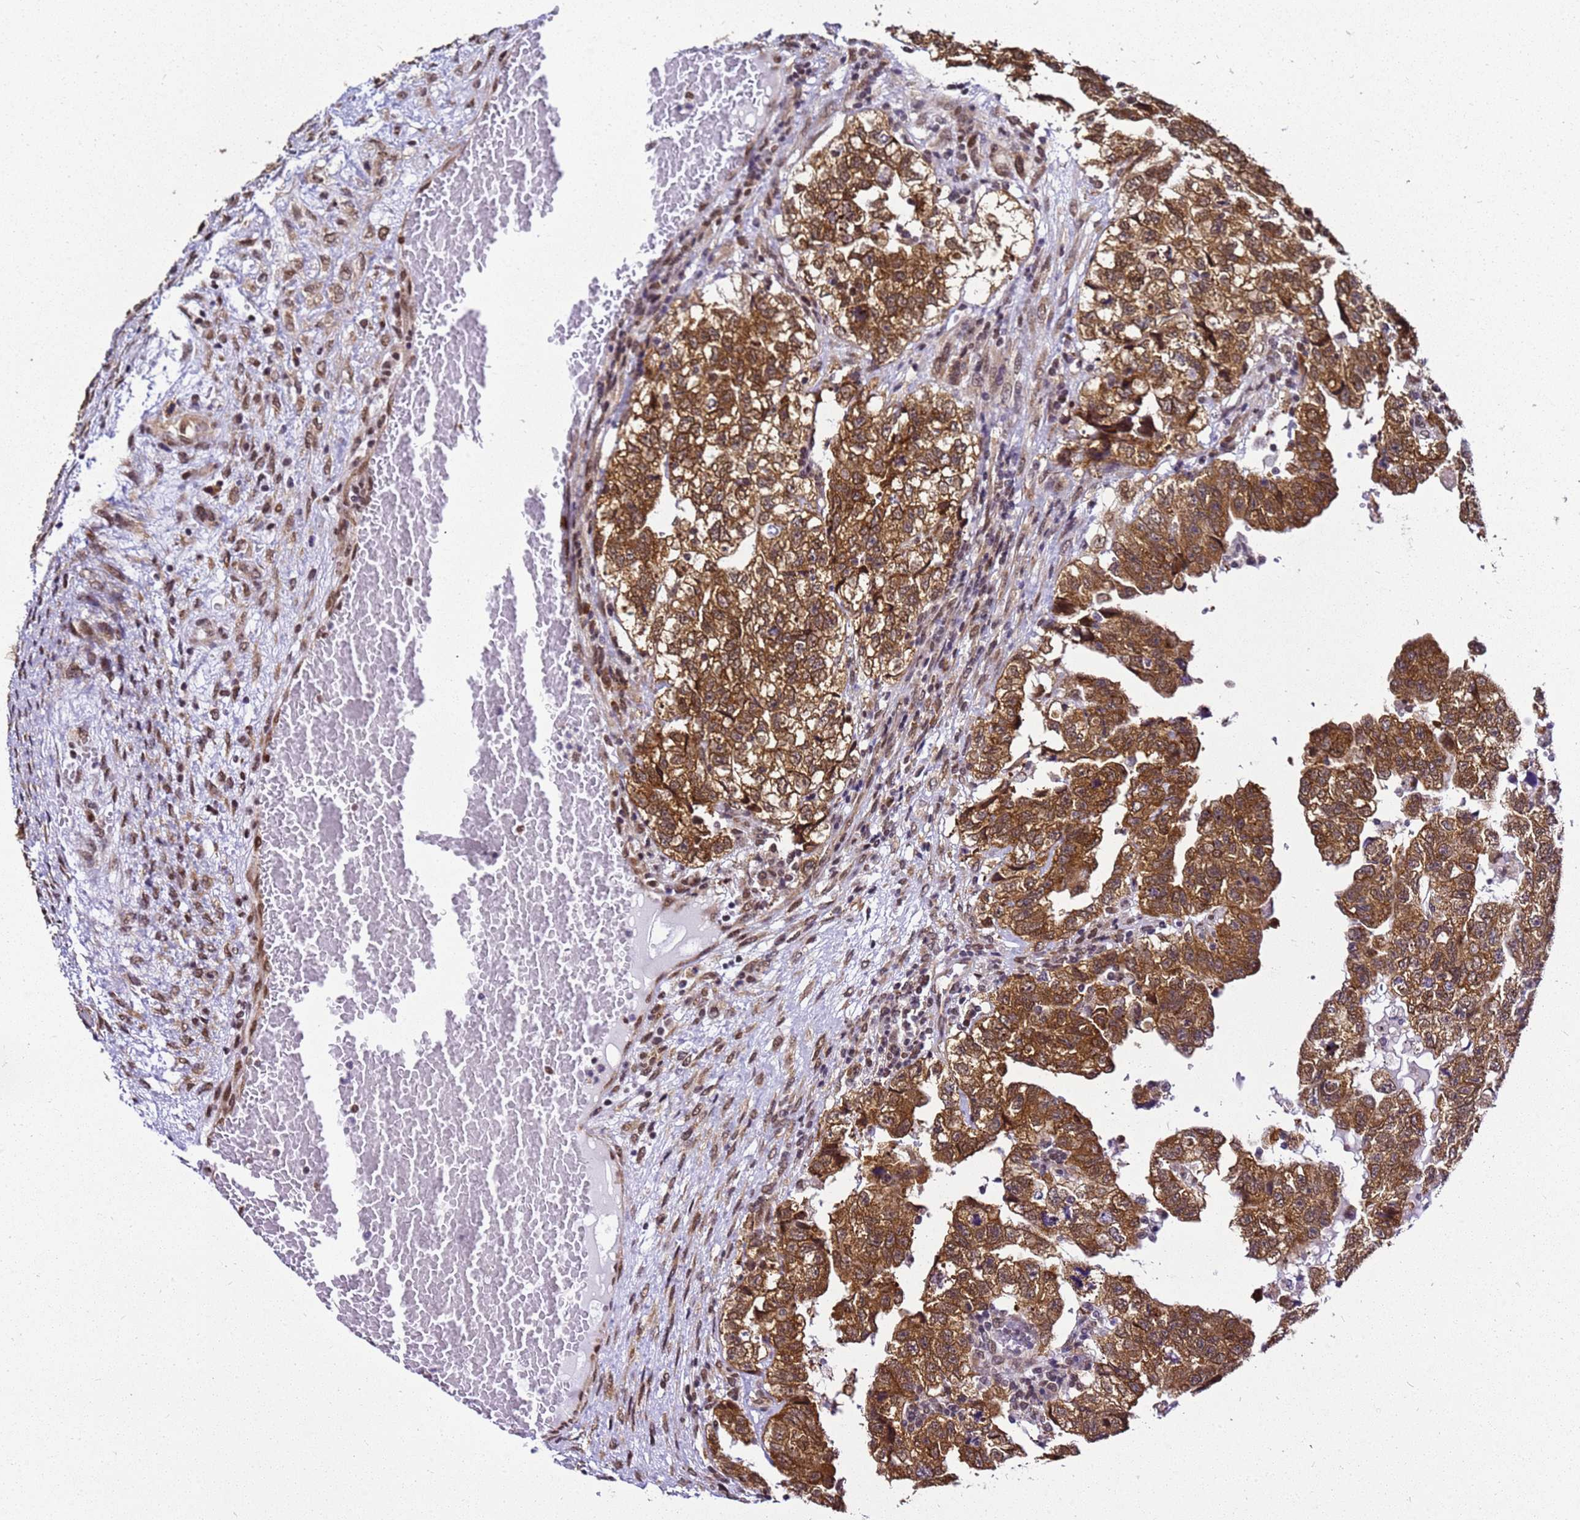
{"staining": {"intensity": "strong", "quantity": ">75%", "location": "cytoplasmic/membranous,nuclear"}, "tissue": "testis cancer", "cell_type": "Tumor cells", "image_type": "cancer", "snomed": [{"axis": "morphology", "description": "Carcinoma, Embryonal, NOS"}, {"axis": "topography", "description": "Testis"}], "caption": "Human testis cancer stained with a brown dye displays strong cytoplasmic/membranous and nuclear positive expression in approximately >75% of tumor cells.", "gene": "SMN1", "patient": {"sex": "male", "age": 36}}